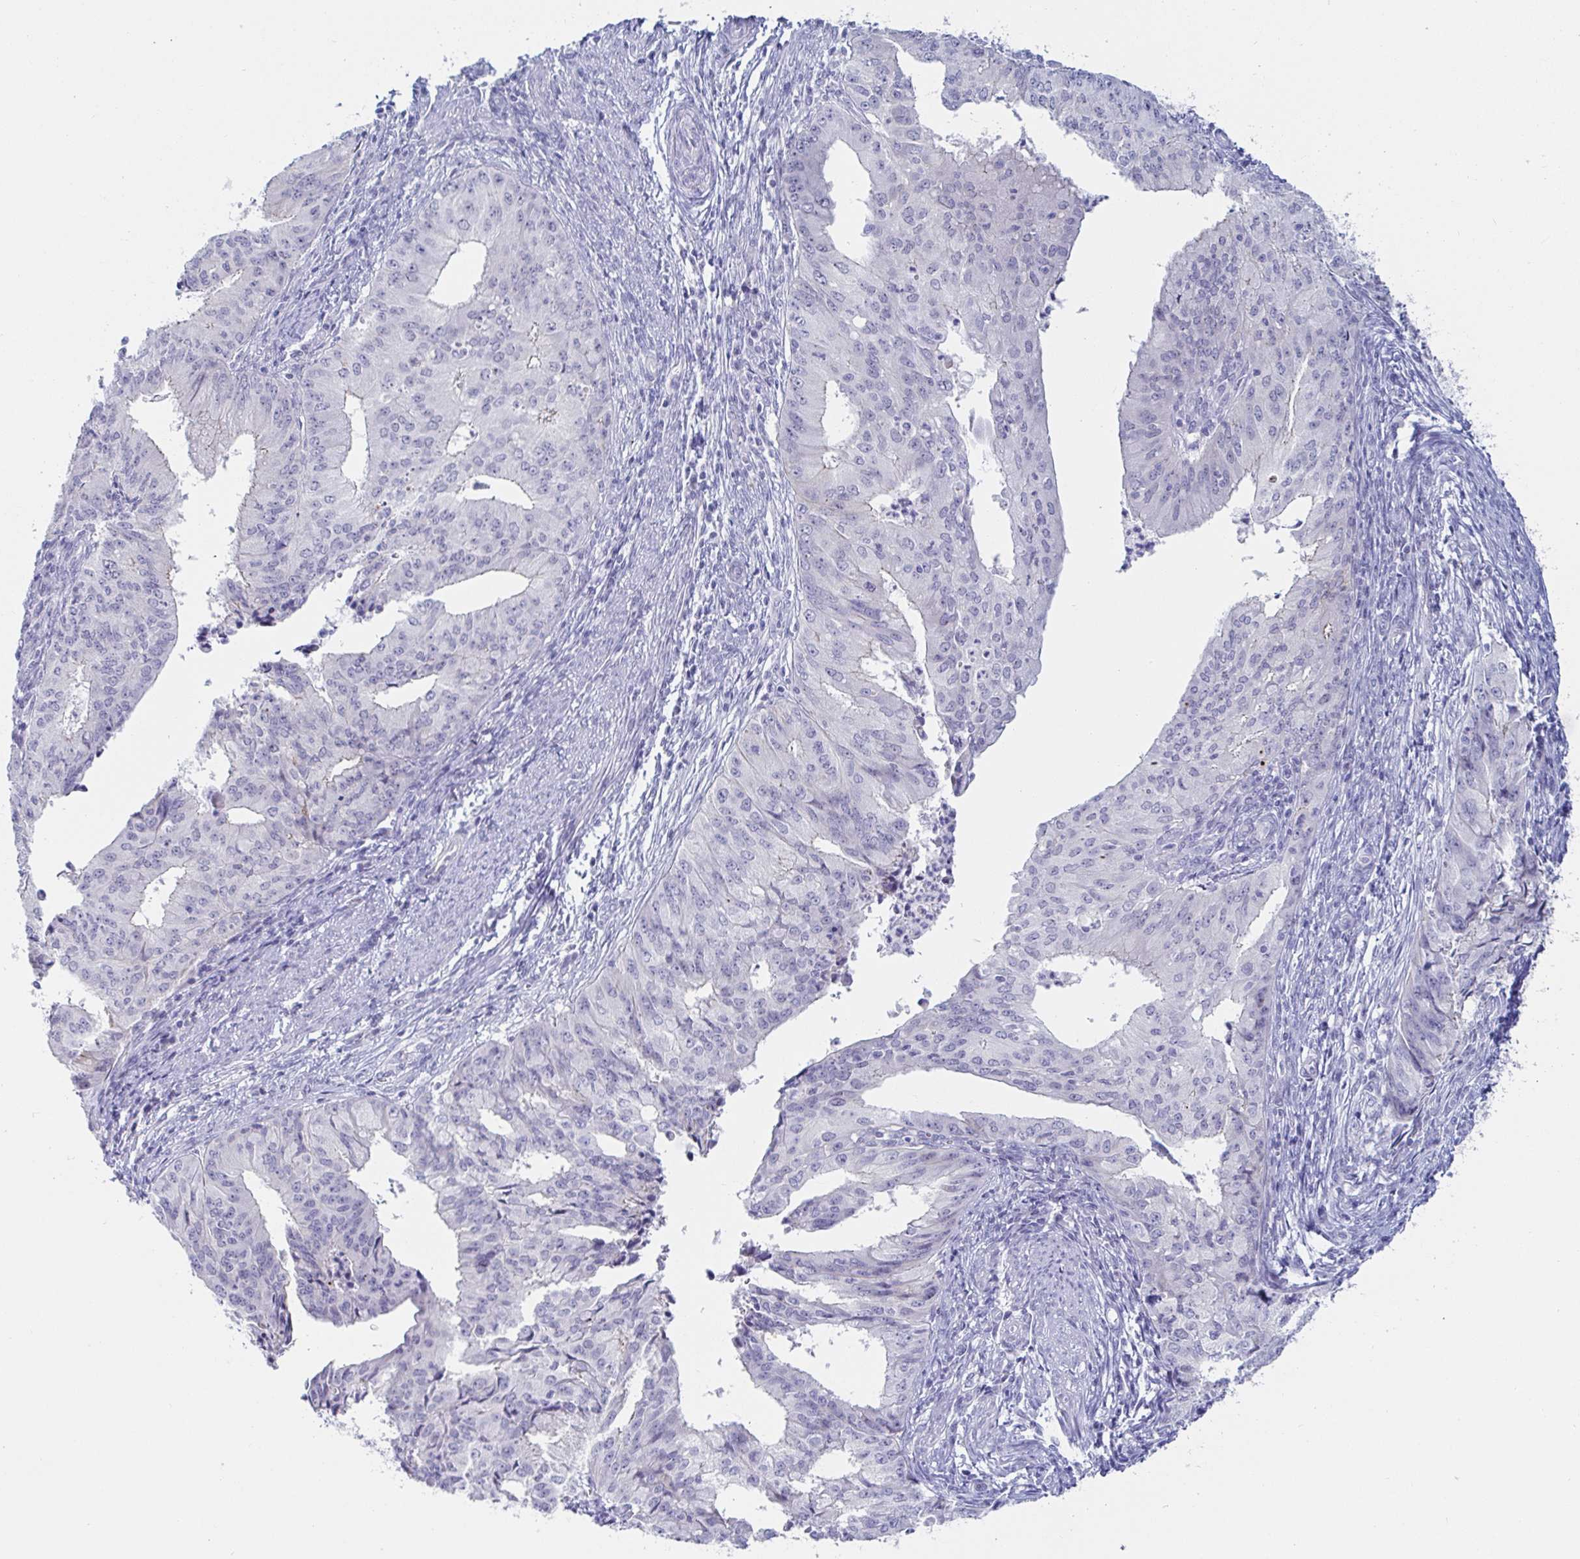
{"staining": {"intensity": "negative", "quantity": "none", "location": "none"}, "tissue": "endometrial cancer", "cell_type": "Tumor cells", "image_type": "cancer", "snomed": [{"axis": "morphology", "description": "Adenocarcinoma, NOS"}, {"axis": "topography", "description": "Endometrium"}], "caption": "This is a micrograph of immunohistochemistry staining of endometrial cancer, which shows no positivity in tumor cells.", "gene": "OR10K1", "patient": {"sex": "female", "age": 50}}